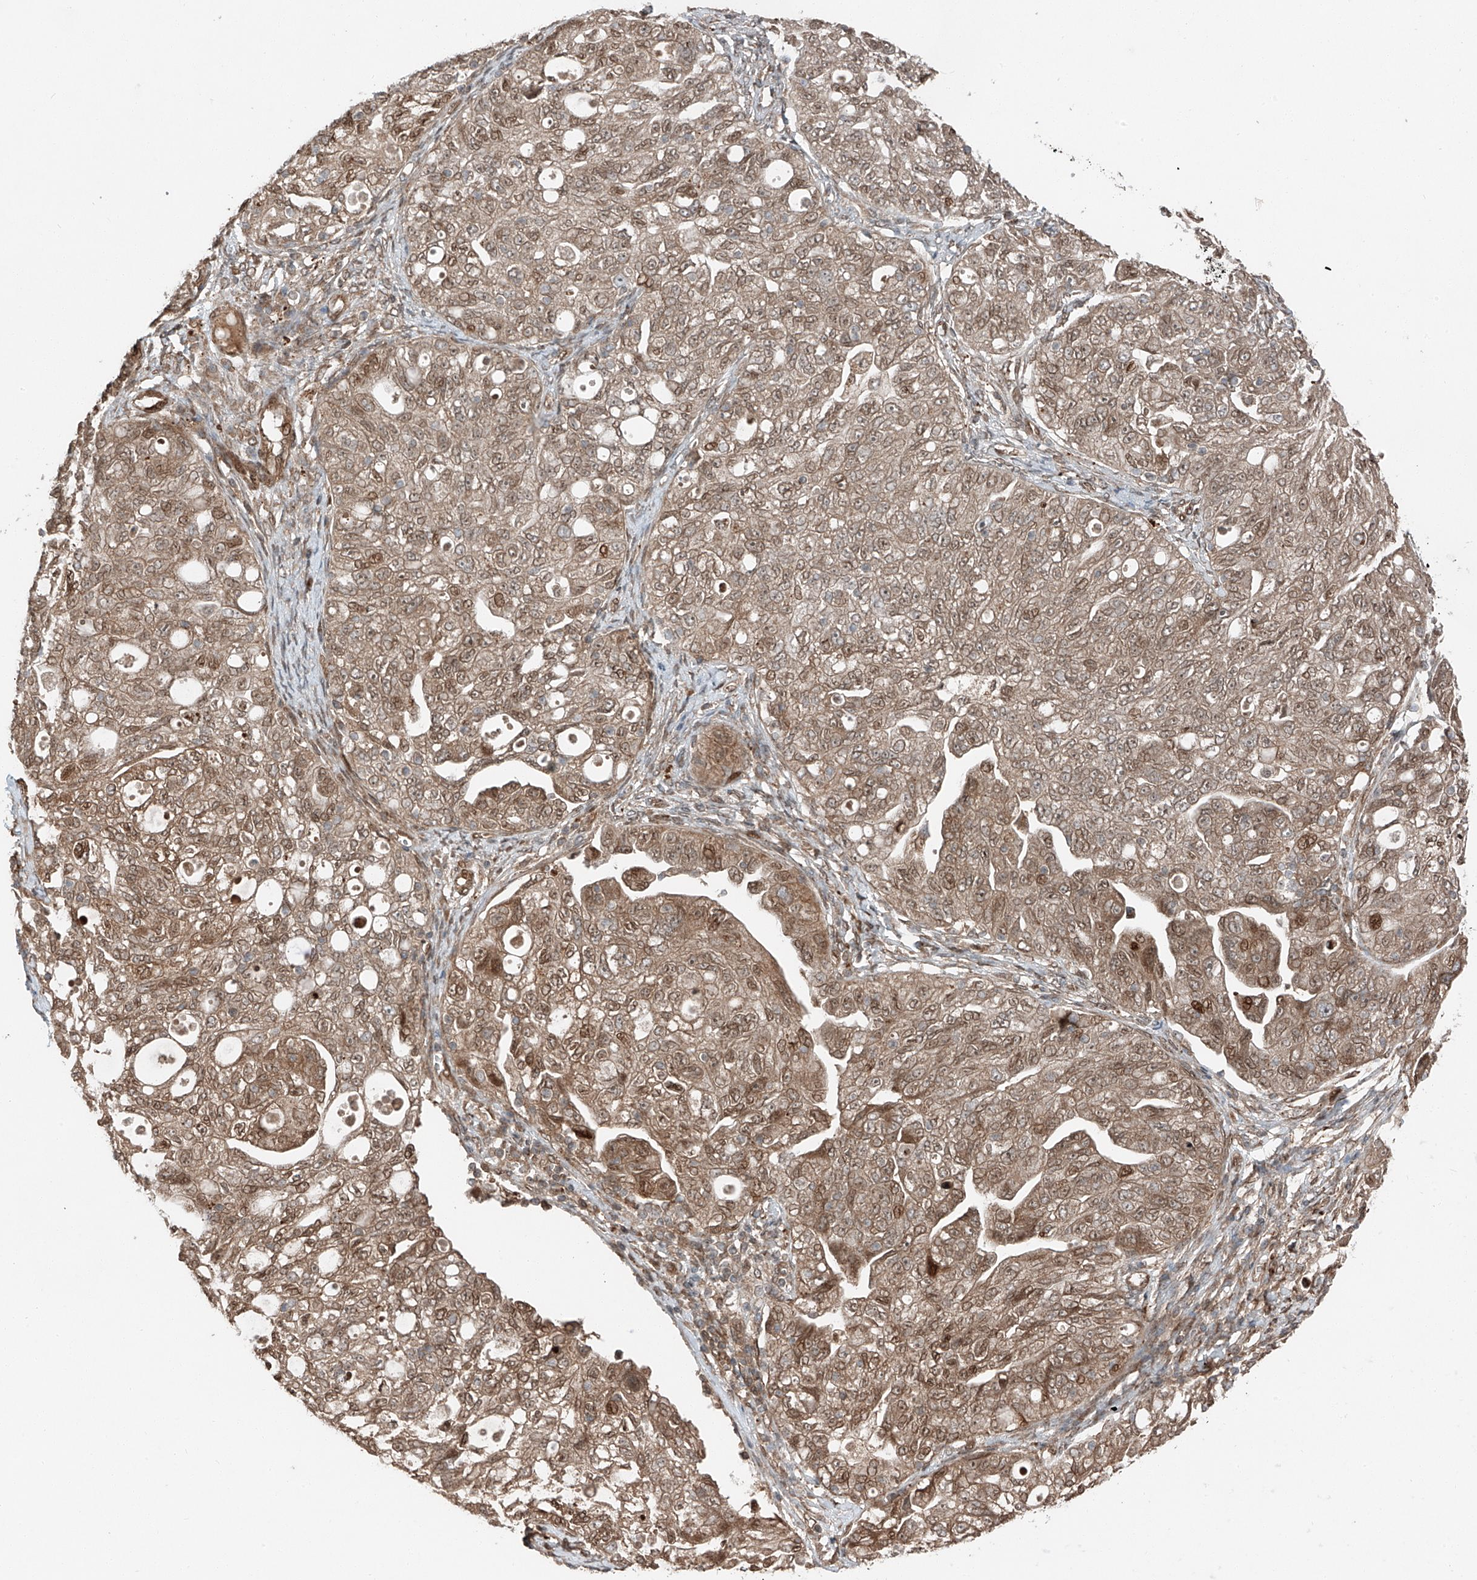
{"staining": {"intensity": "moderate", "quantity": ">75%", "location": "cytoplasmic/membranous,nuclear"}, "tissue": "ovarian cancer", "cell_type": "Tumor cells", "image_type": "cancer", "snomed": [{"axis": "morphology", "description": "Carcinoma, NOS"}, {"axis": "morphology", "description": "Cystadenocarcinoma, serous, NOS"}, {"axis": "topography", "description": "Ovary"}], "caption": "Brown immunohistochemical staining in human ovarian cancer (carcinoma) reveals moderate cytoplasmic/membranous and nuclear staining in approximately >75% of tumor cells. (DAB (3,3'-diaminobenzidine) IHC, brown staining for protein, blue staining for nuclei).", "gene": "CEP162", "patient": {"sex": "female", "age": 69}}